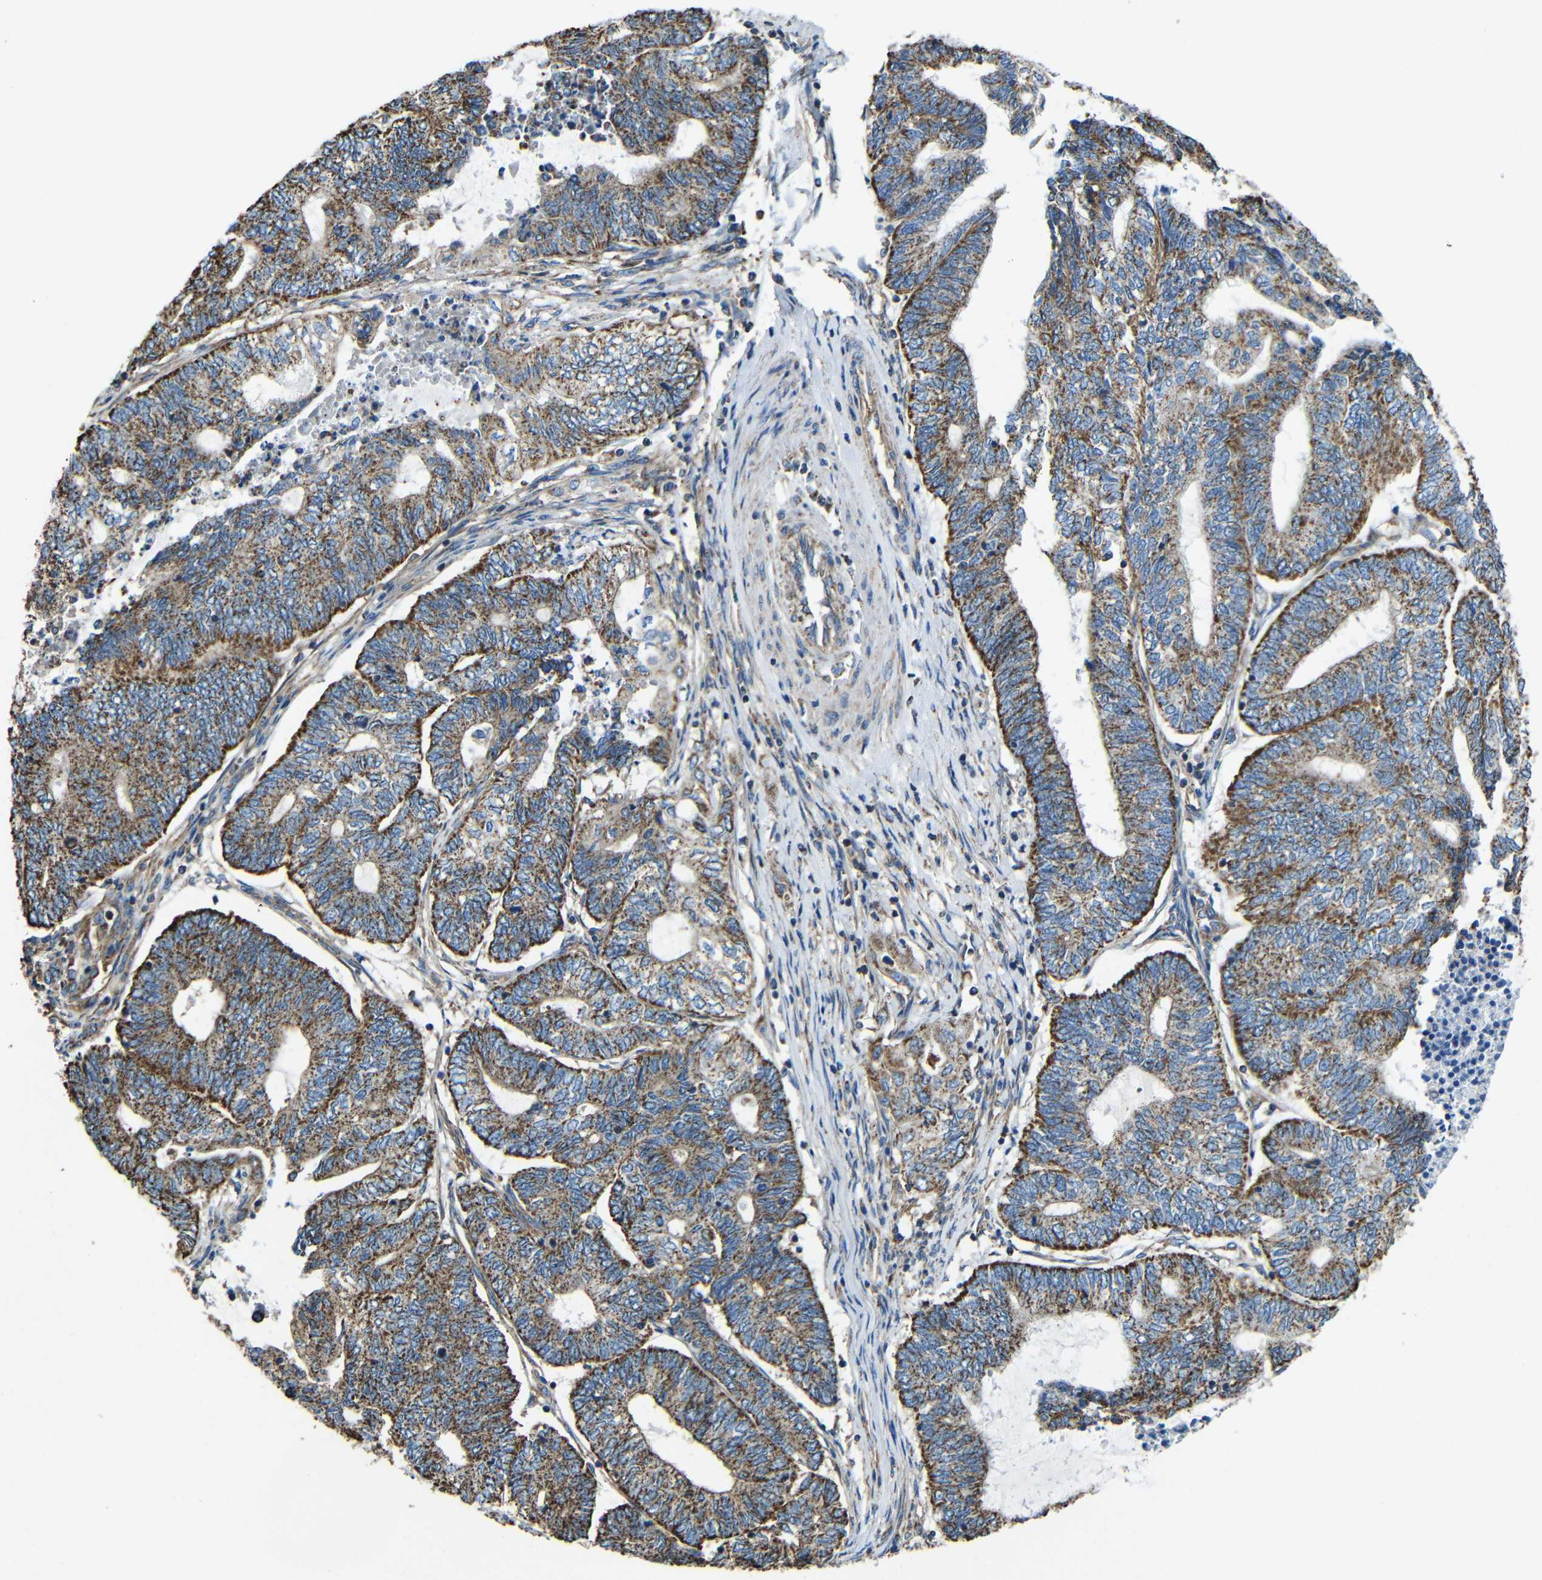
{"staining": {"intensity": "strong", "quantity": ">75%", "location": "cytoplasmic/membranous"}, "tissue": "endometrial cancer", "cell_type": "Tumor cells", "image_type": "cancer", "snomed": [{"axis": "morphology", "description": "Adenocarcinoma, NOS"}, {"axis": "topography", "description": "Uterus"}, {"axis": "topography", "description": "Endometrium"}], "caption": "Immunohistochemistry (IHC) micrograph of adenocarcinoma (endometrial) stained for a protein (brown), which shows high levels of strong cytoplasmic/membranous expression in approximately >75% of tumor cells.", "gene": "INTS6L", "patient": {"sex": "female", "age": 70}}